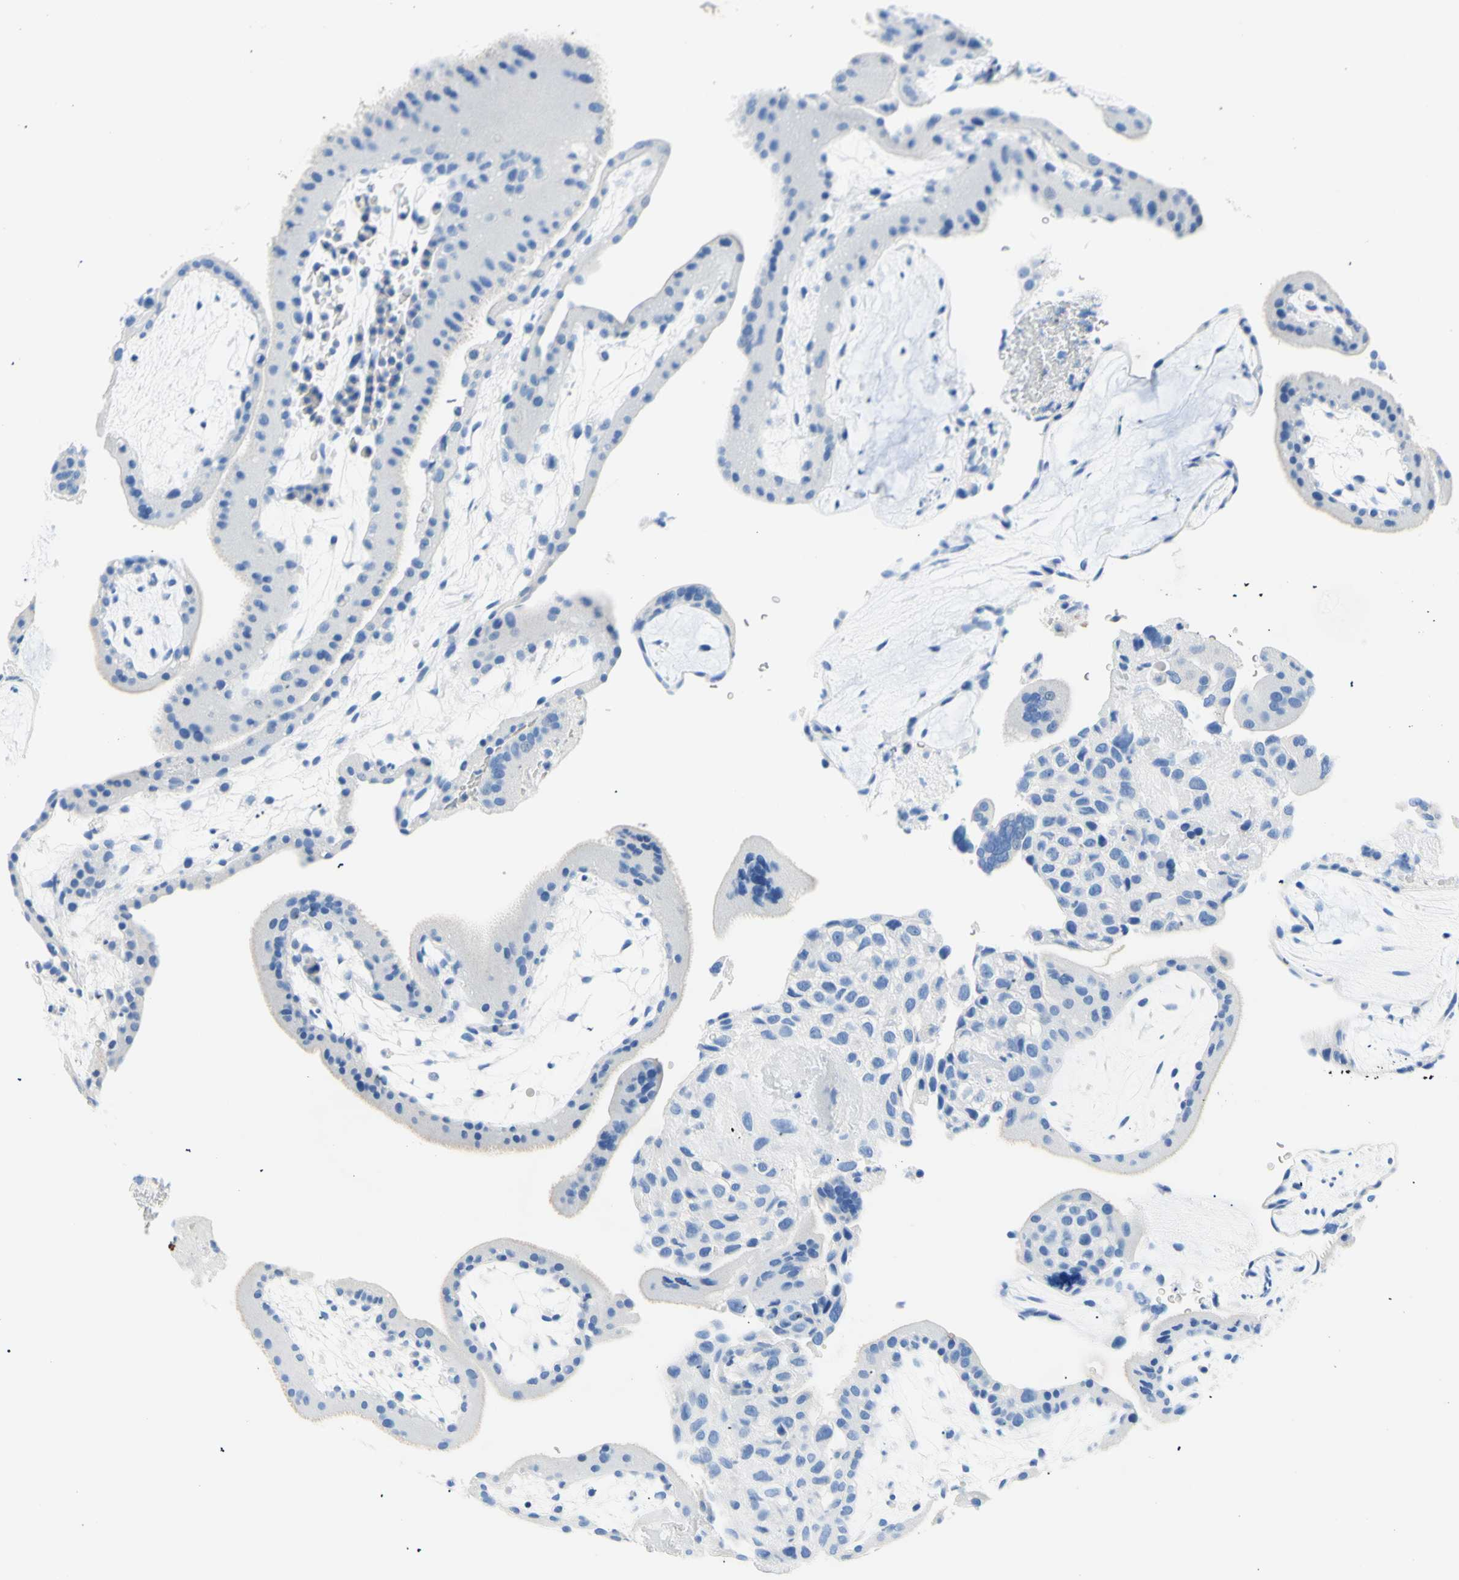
{"staining": {"intensity": "negative", "quantity": "none", "location": "none"}, "tissue": "placenta", "cell_type": "Decidual cells", "image_type": "normal", "snomed": [{"axis": "morphology", "description": "Normal tissue, NOS"}, {"axis": "topography", "description": "Placenta"}], "caption": "Image shows no significant protein staining in decidual cells of normal placenta.", "gene": "MYH2", "patient": {"sex": "female", "age": 19}}